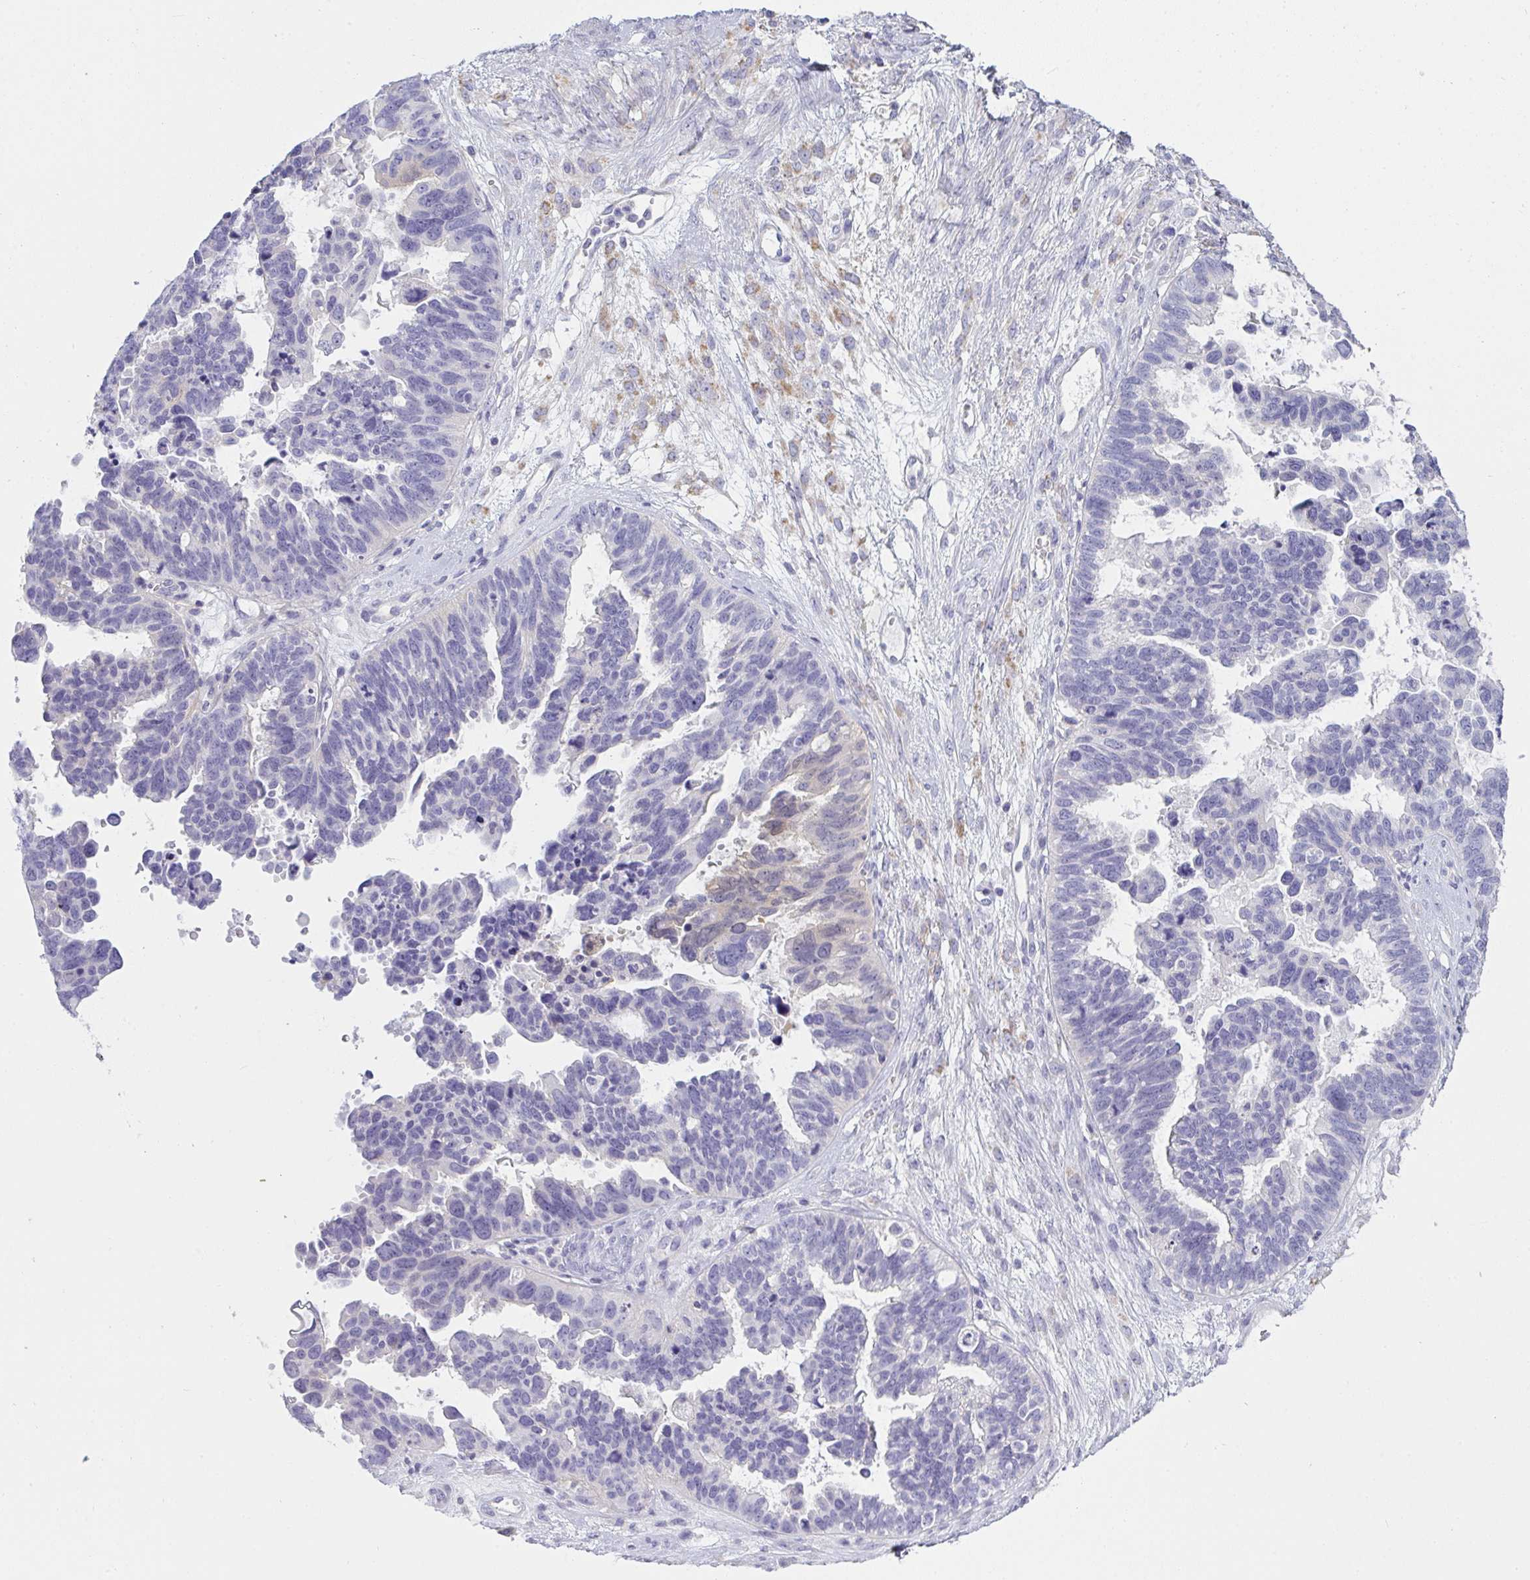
{"staining": {"intensity": "negative", "quantity": "none", "location": "none"}, "tissue": "ovarian cancer", "cell_type": "Tumor cells", "image_type": "cancer", "snomed": [{"axis": "morphology", "description": "Cystadenocarcinoma, serous, NOS"}, {"axis": "topography", "description": "Ovary"}], "caption": "A high-resolution micrograph shows immunohistochemistry staining of ovarian cancer, which displays no significant staining in tumor cells.", "gene": "GSDMB", "patient": {"sex": "female", "age": 60}}